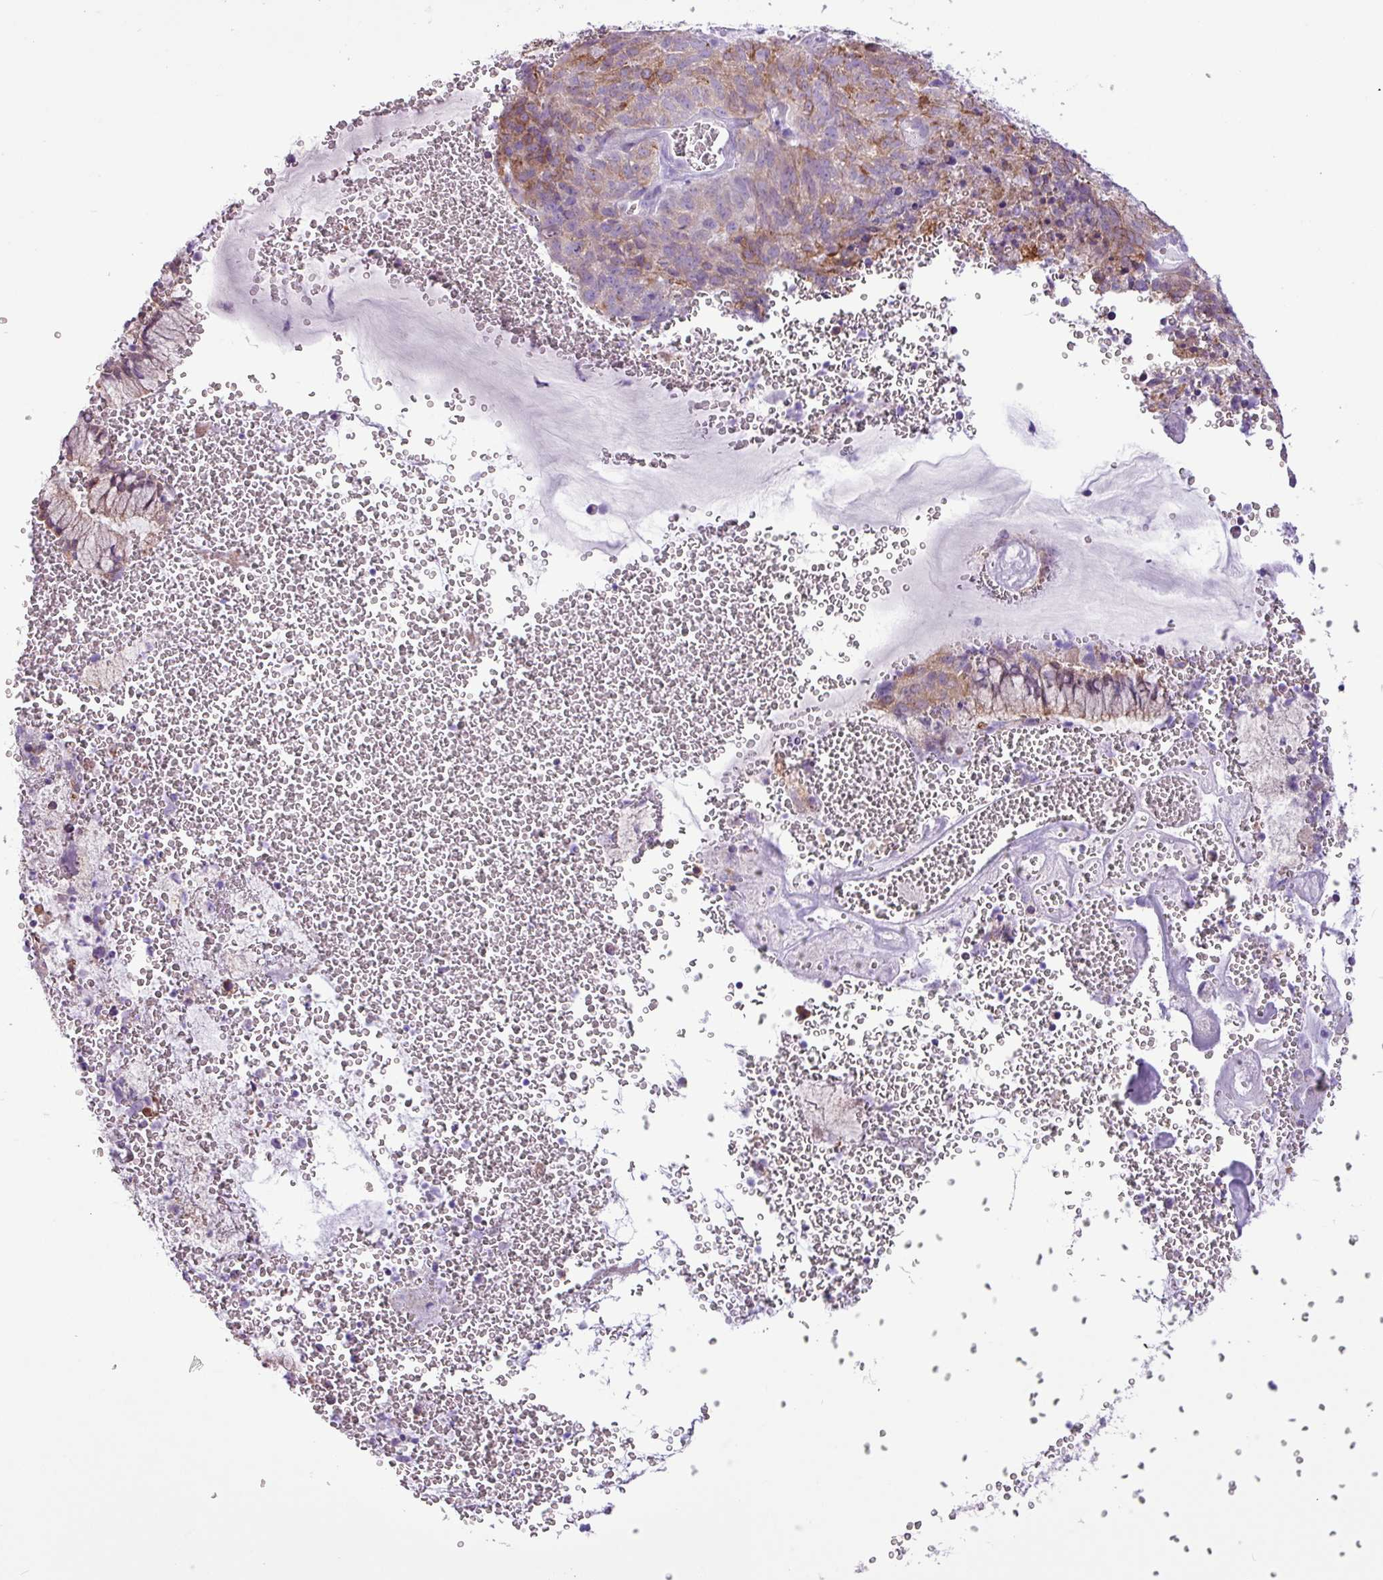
{"staining": {"intensity": "moderate", "quantity": "<25%", "location": "cytoplasmic/membranous"}, "tissue": "cervical cancer", "cell_type": "Tumor cells", "image_type": "cancer", "snomed": [{"axis": "morphology", "description": "Adenocarcinoma, NOS"}, {"axis": "topography", "description": "Cervix"}], "caption": "High-magnification brightfield microscopy of adenocarcinoma (cervical) stained with DAB (brown) and counterstained with hematoxylin (blue). tumor cells exhibit moderate cytoplasmic/membranous expression is appreciated in about<25% of cells.", "gene": "SLC38A1", "patient": {"sex": "female", "age": 38}}